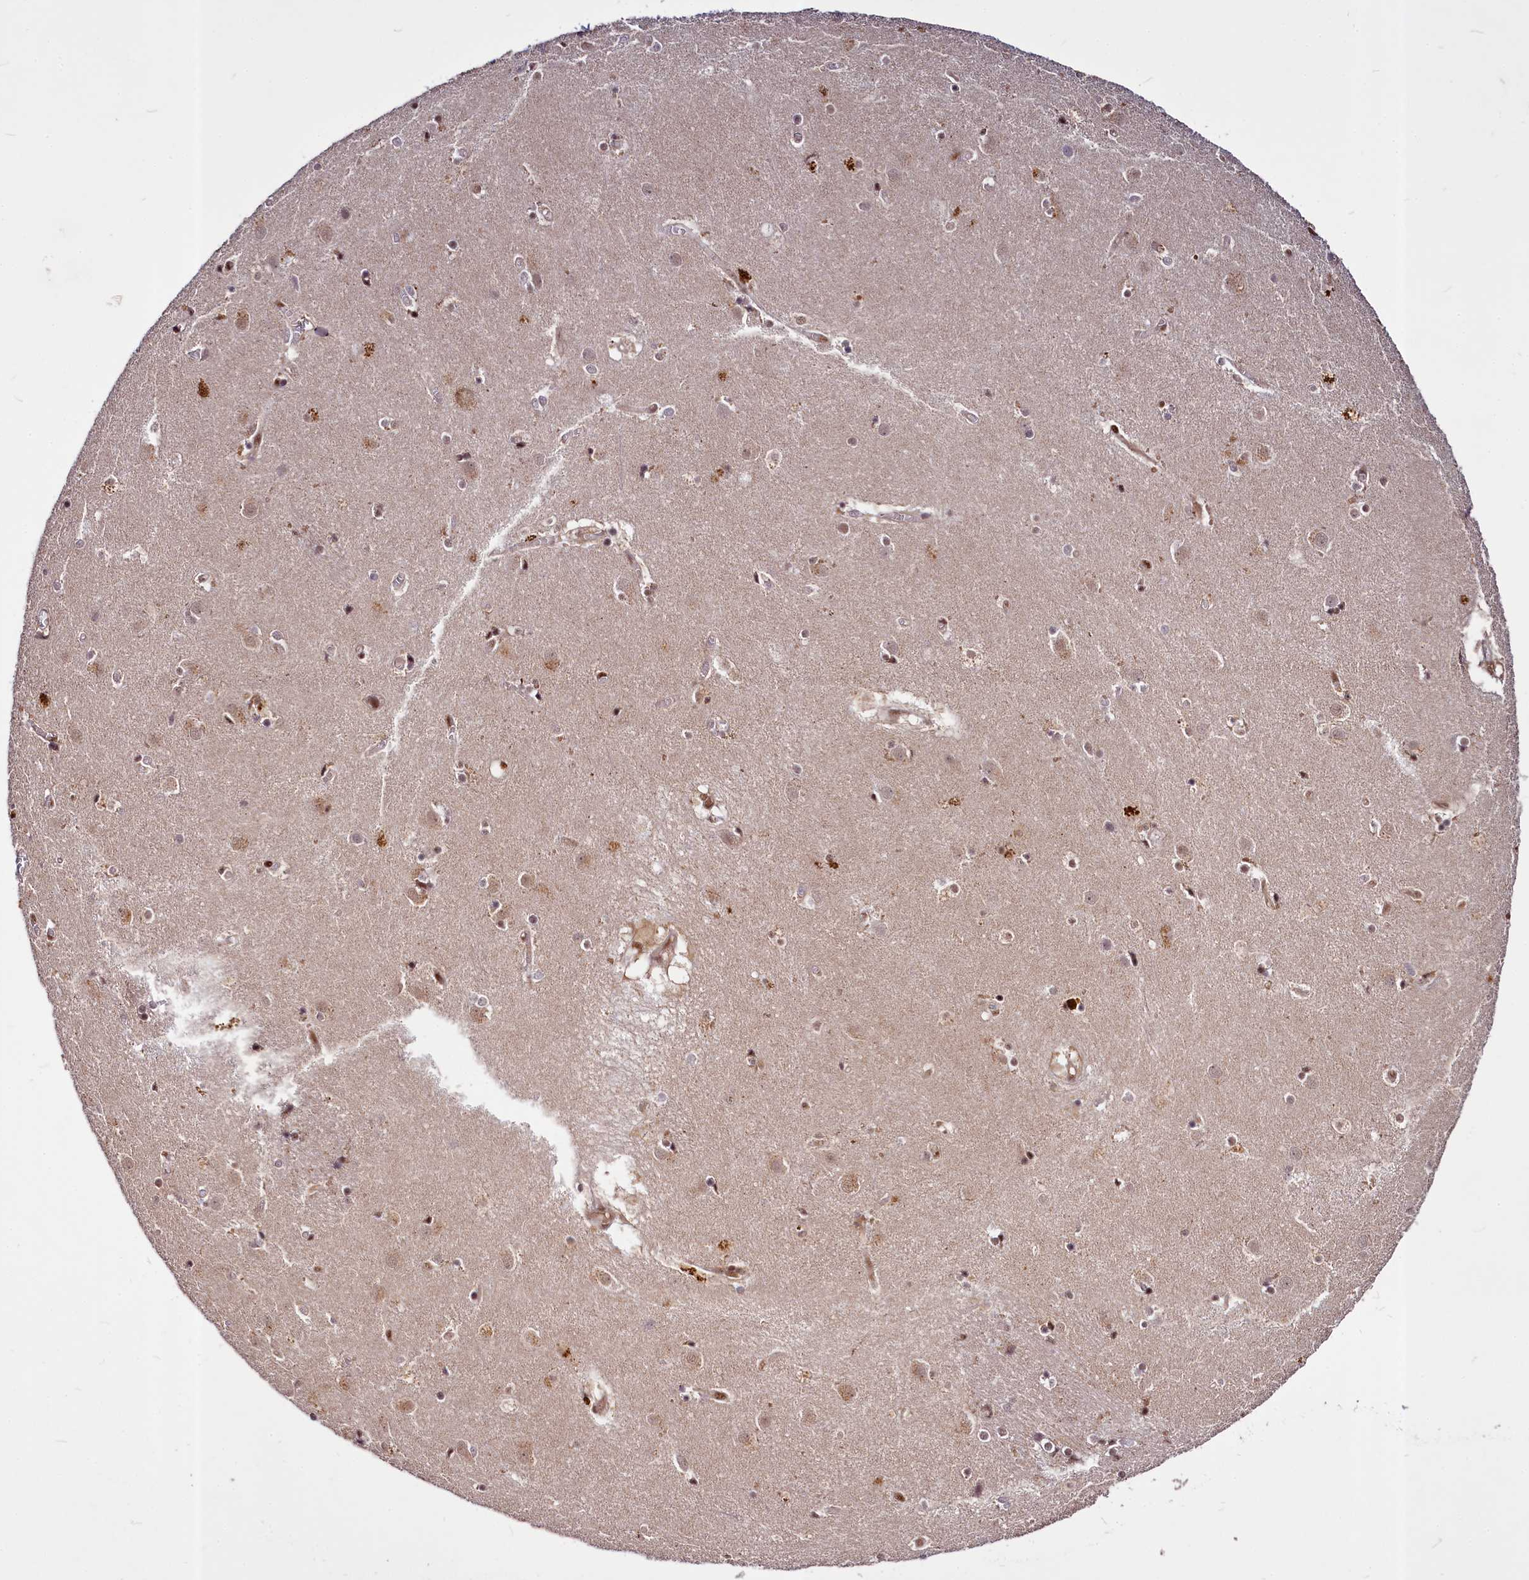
{"staining": {"intensity": "moderate", "quantity": "<25%", "location": "nuclear"}, "tissue": "caudate", "cell_type": "Glial cells", "image_type": "normal", "snomed": [{"axis": "morphology", "description": "Normal tissue, NOS"}, {"axis": "topography", "description": "Lateral ventricle wall"}], "caption": "The histopathology image exhibits immunohistochemical staining of normal caudate. There is moderate nuclear expression is present in about <25% of glial cells. (Stains: DAB in brown, nuclei in blue, Microscopy: brightfield microscopy at high magnification).", "gene": "MAML2", "patient": {"sex": "male", "age": 70}}